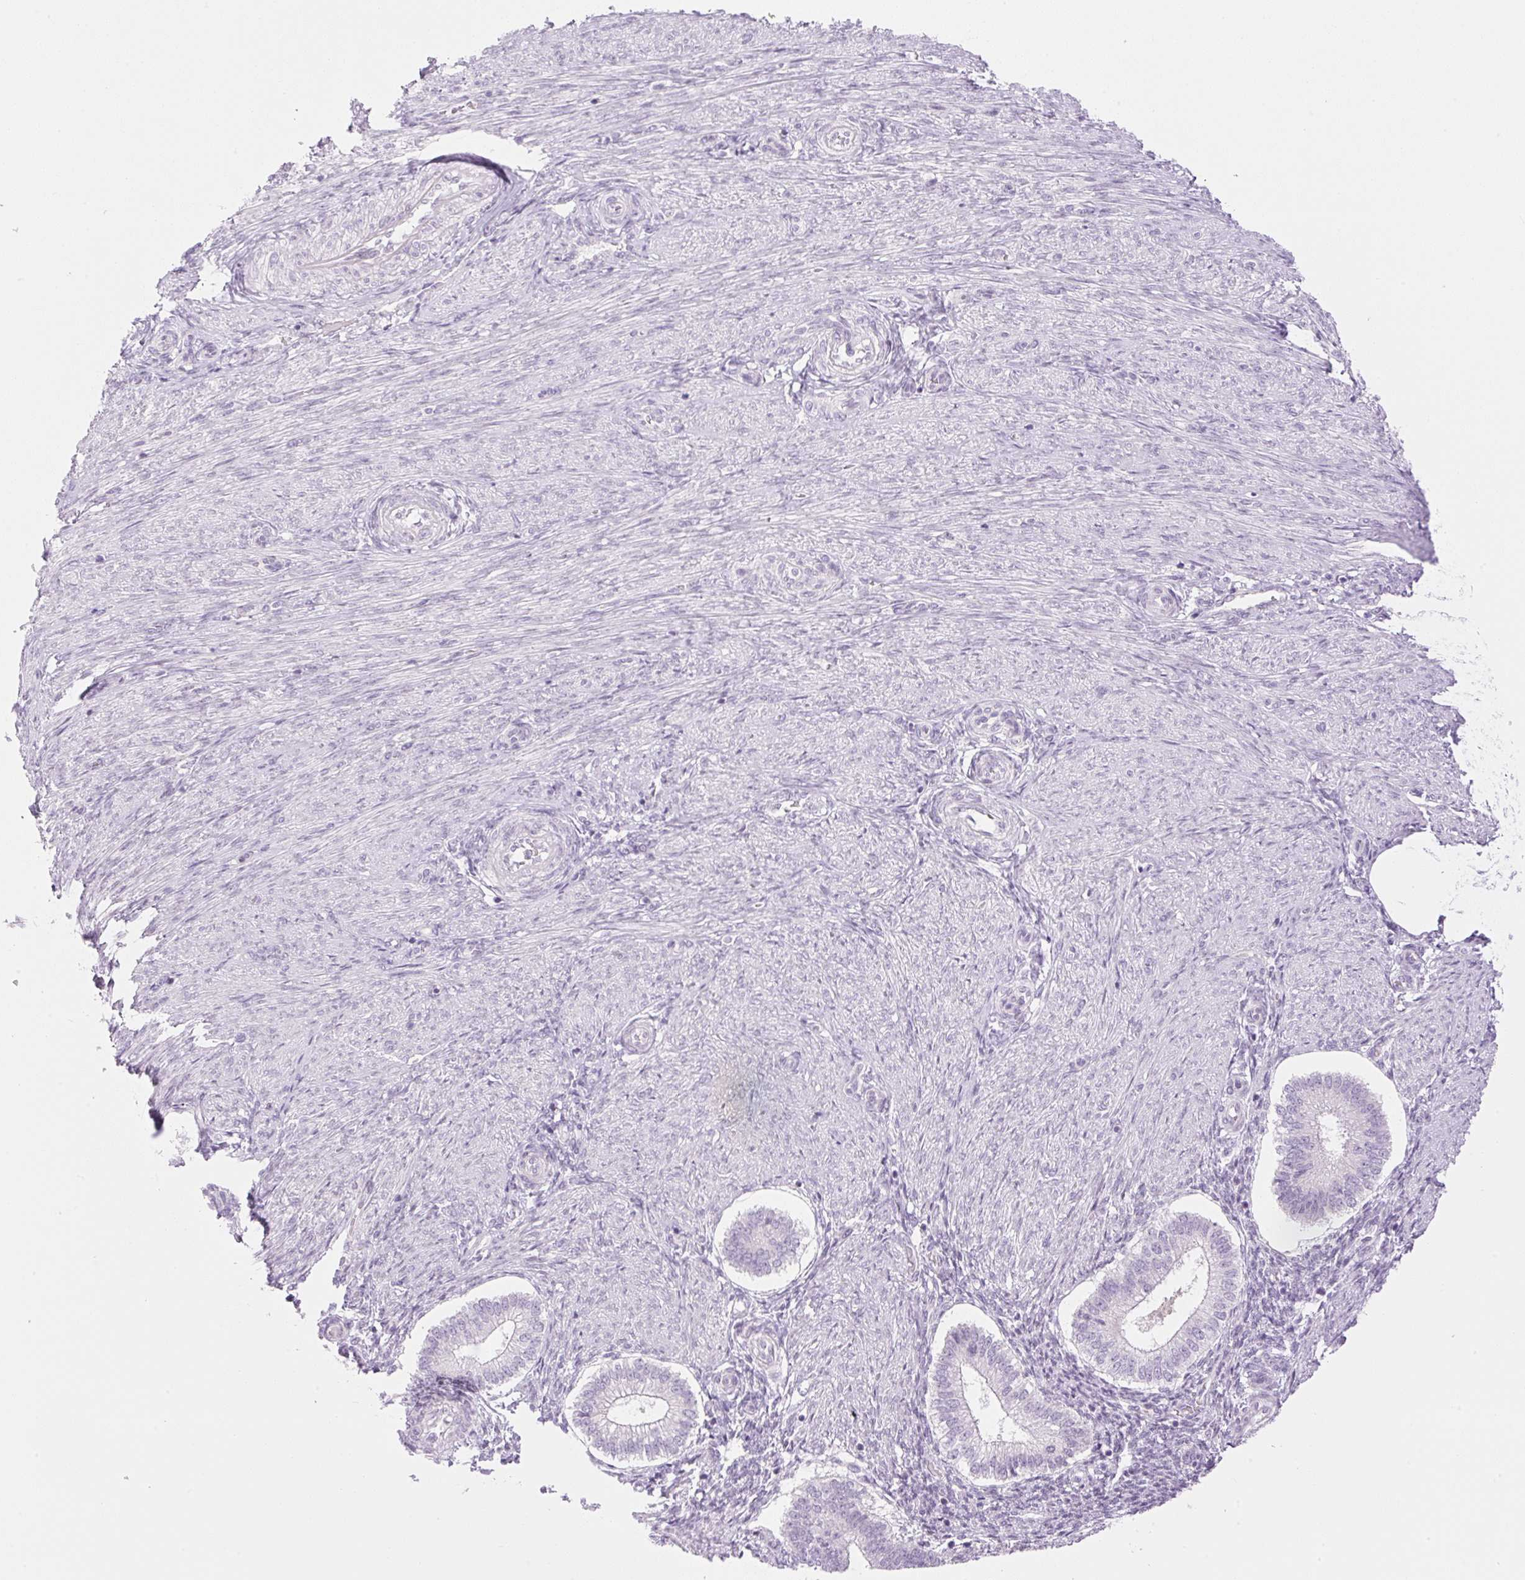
{"staining": {"intensity": "negative", "quantity": "none", "location": "none"}, "tissue": "endometrium", "cell_type": "Cells in endometrial stroma", "image_type": "normal", "snomed": [{"axis": "morphology", "description": "Normal tissue, NOS"}, {"axis": "topography", "description": "Endometrium"}], "caption": "A micrograph of endometrium stained for a protein reveals no brown staining in cells in endometrial stroma. (DAB (3,3'-diaminobenzidine) IHC visualized using brightfield microscopy, high magnification).", "gene": "TBX15", "patient": {"sex": "female", "age": 25}}